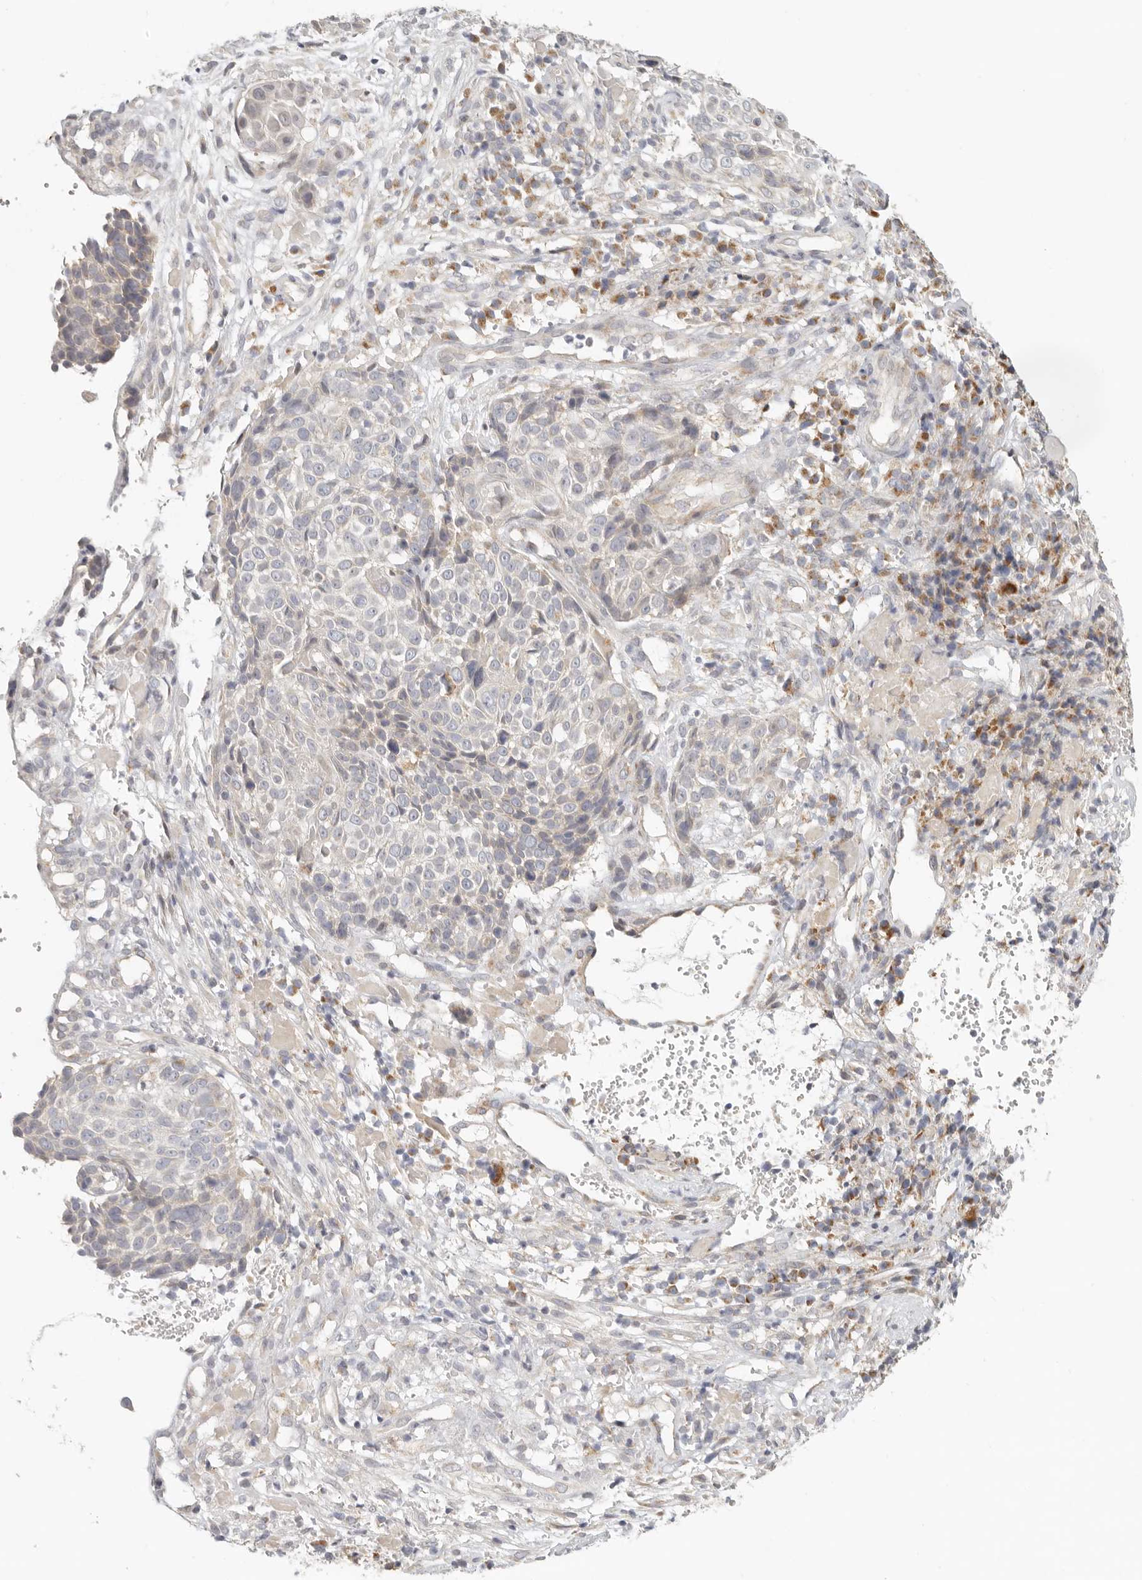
{"staining": {"intensity": "negative", "quantity": "none", "location": "none"}, "tissue": "cervical cancer", "cell_type": "Tumor cells", "image_type": "cancer", "snomed": [{"axis": "morphology", "description": "Squamous cell carcinoma, NOS"}, {"axis": "topography", "description": "Cervix"}], "caption": "Immunohistochemistry (IHC) photomicrograph of neoplastic tissue: human squamous cell carcinoma (cervical) stained with DAB demonstrates no significant protein expression in tumor cells.", "gene": "KDF1", "patient": {"sex": "female", "age": 74}}